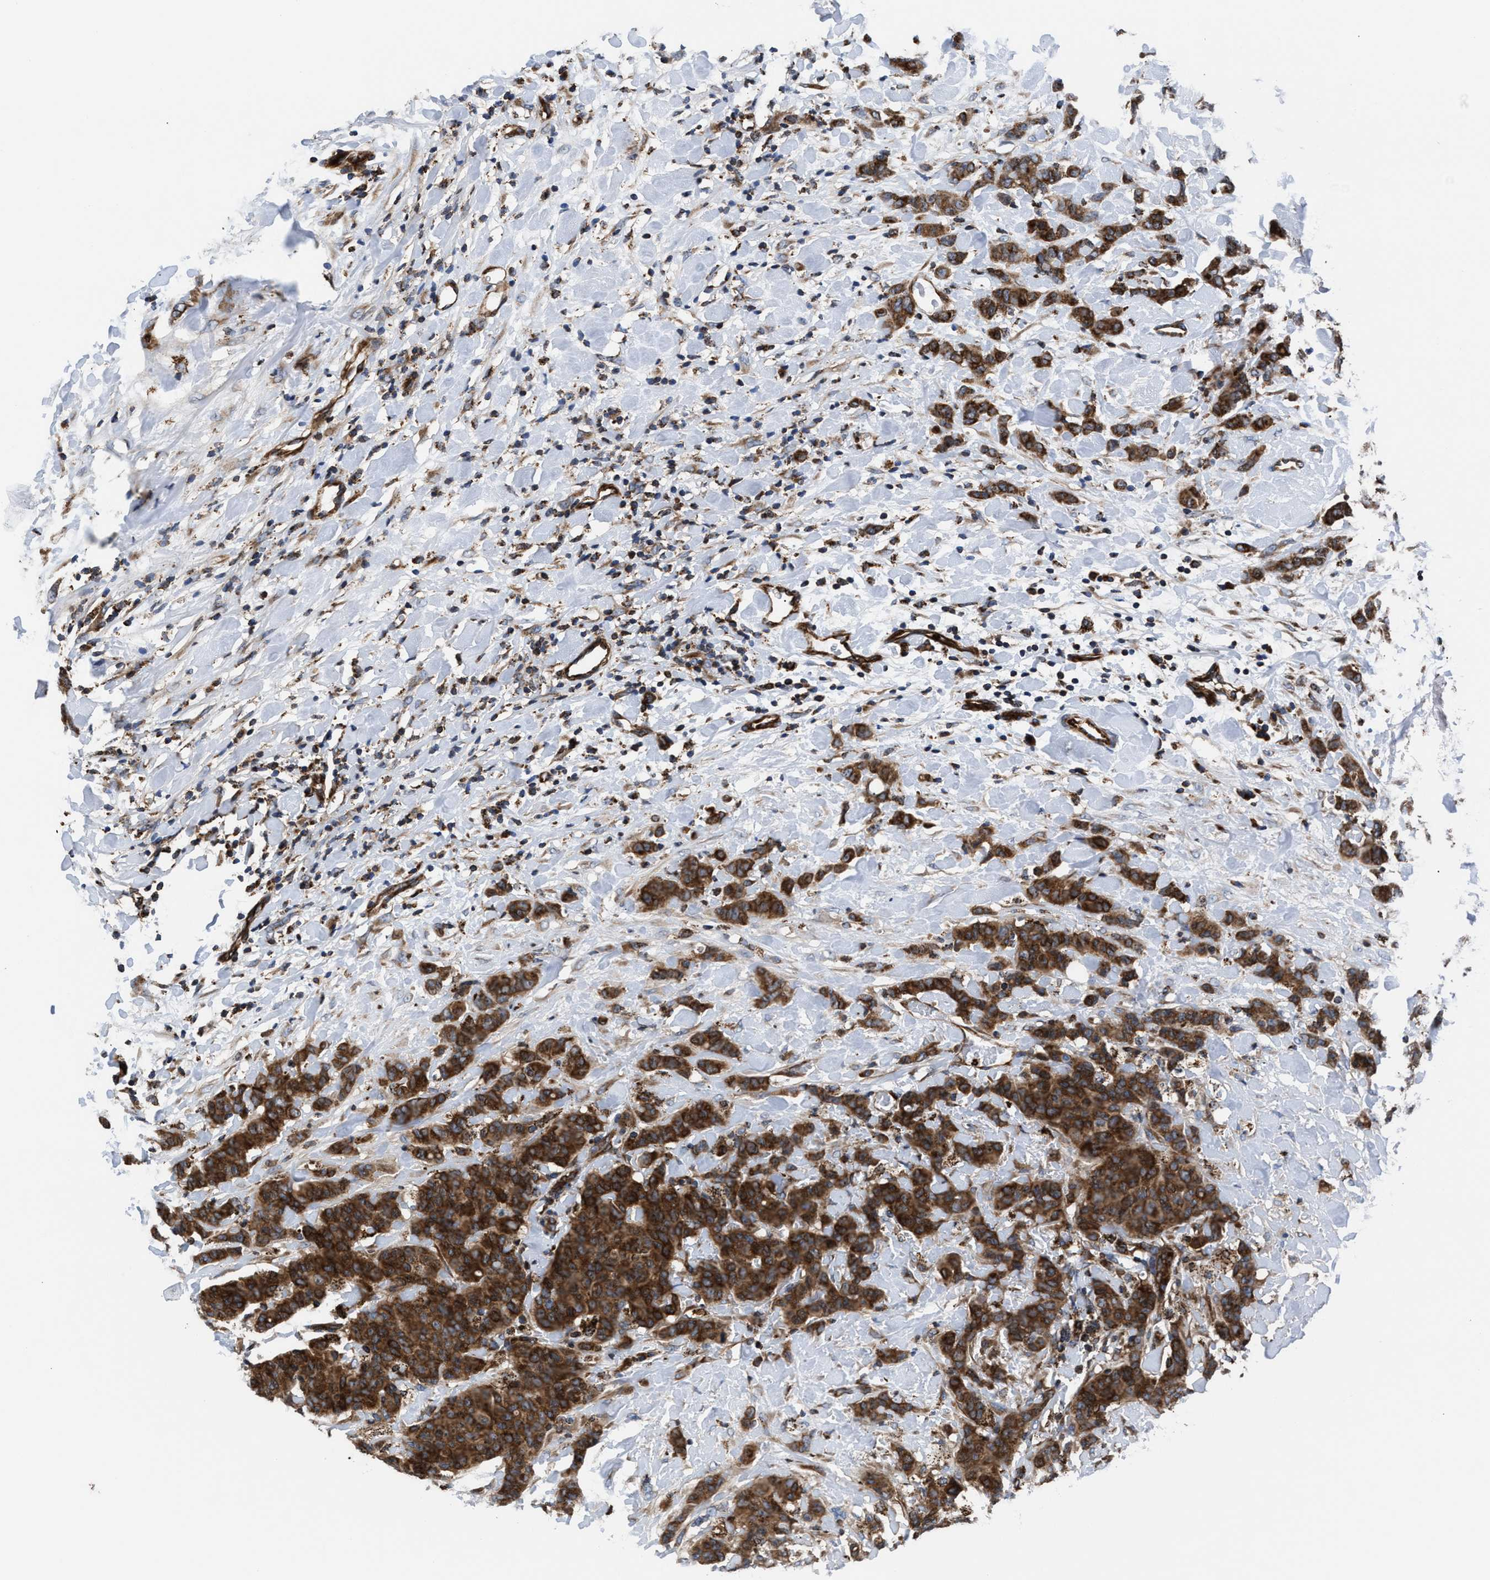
{"staining": {"intensity": "strong", "quantity": ">75%", "location": "cytoplasmic/membranous"}, "tissue": "breast cancer", "cell_type": "Tumor cells", "image_type": "cancer", "snomed": [{"axis": "morphology", "description": "Normal tissue, NOS"}, {"axis": "morphology", "description": "Duct carcinoma"}, {"axis": "topography", "description": "Breast"}], "caption": "Human breast invasive ductal carcinoma stained with a protein marker exhibits strong staining in tumor cells.", "gene": "PRR15L", "patient": {"sex": "female", "age": 40}}